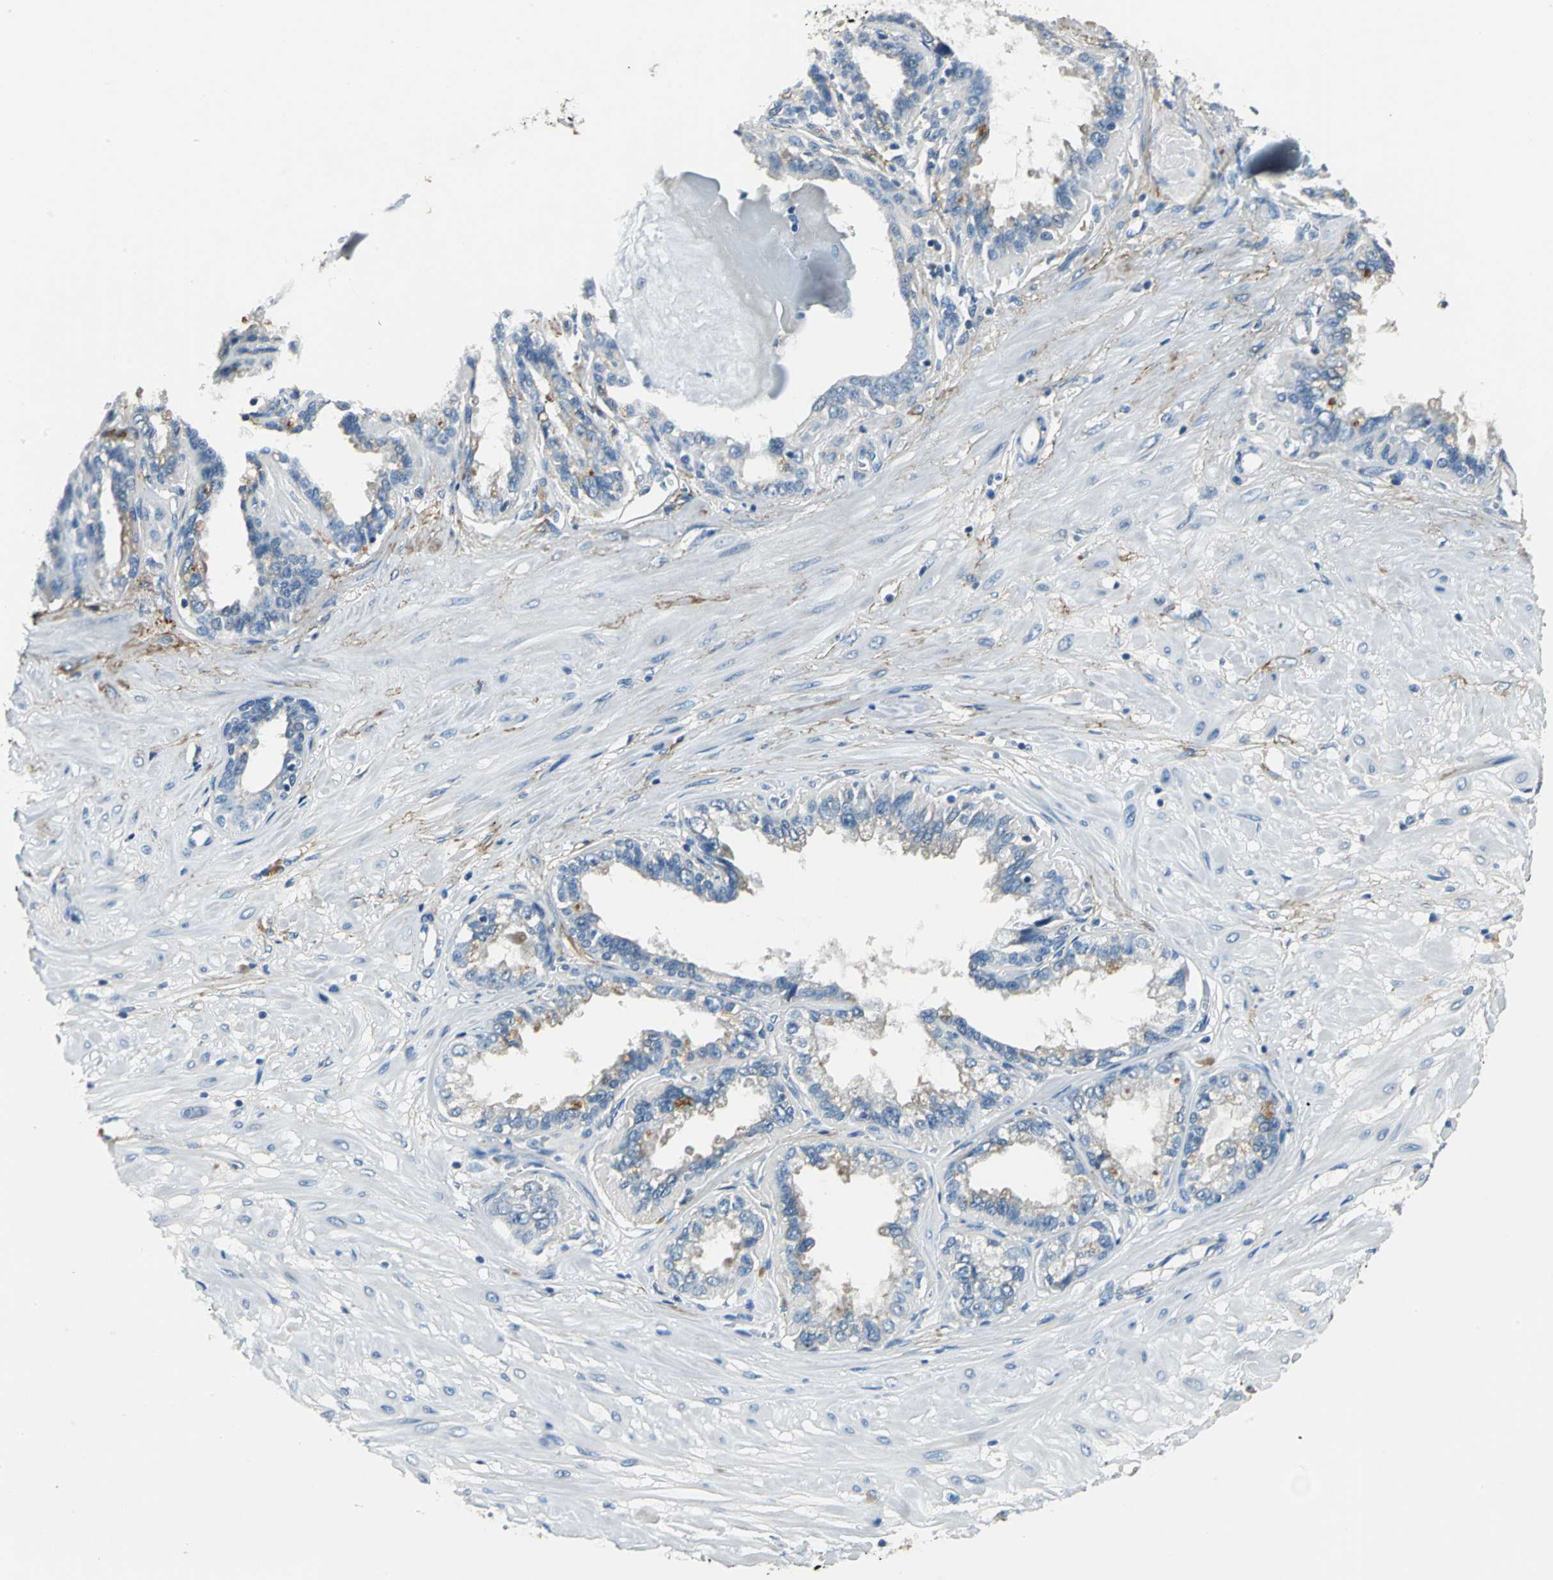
{"staining": {"intensity": "negative", "quantity": "none", "location": "none"}, "tissue": "seminal vesicle", "cell_type": "Glandular cells", "image_type": "normal", "snomed": [{"axis": "morphology", "description": "Normal tissue, NOS"}, {"axis": "morphology", "description": "Inflammation, NOS"}, {"axis": "topography", "description": "Urinary bladder"}, {"axis": "topography", "description": "Prostate"}, {"axis": "topography", "description": "Seminal veicle"}], "caption": "Normal seminal vesicle was stained to show a protein in brown. There is no significant expression in glandular cells. (DAB (3,3'-diaminobenzidine) IHC with hematoxylin counter stain).", "gene": "SLC16A7", "patient": {"sex": "male", "age": 82}}